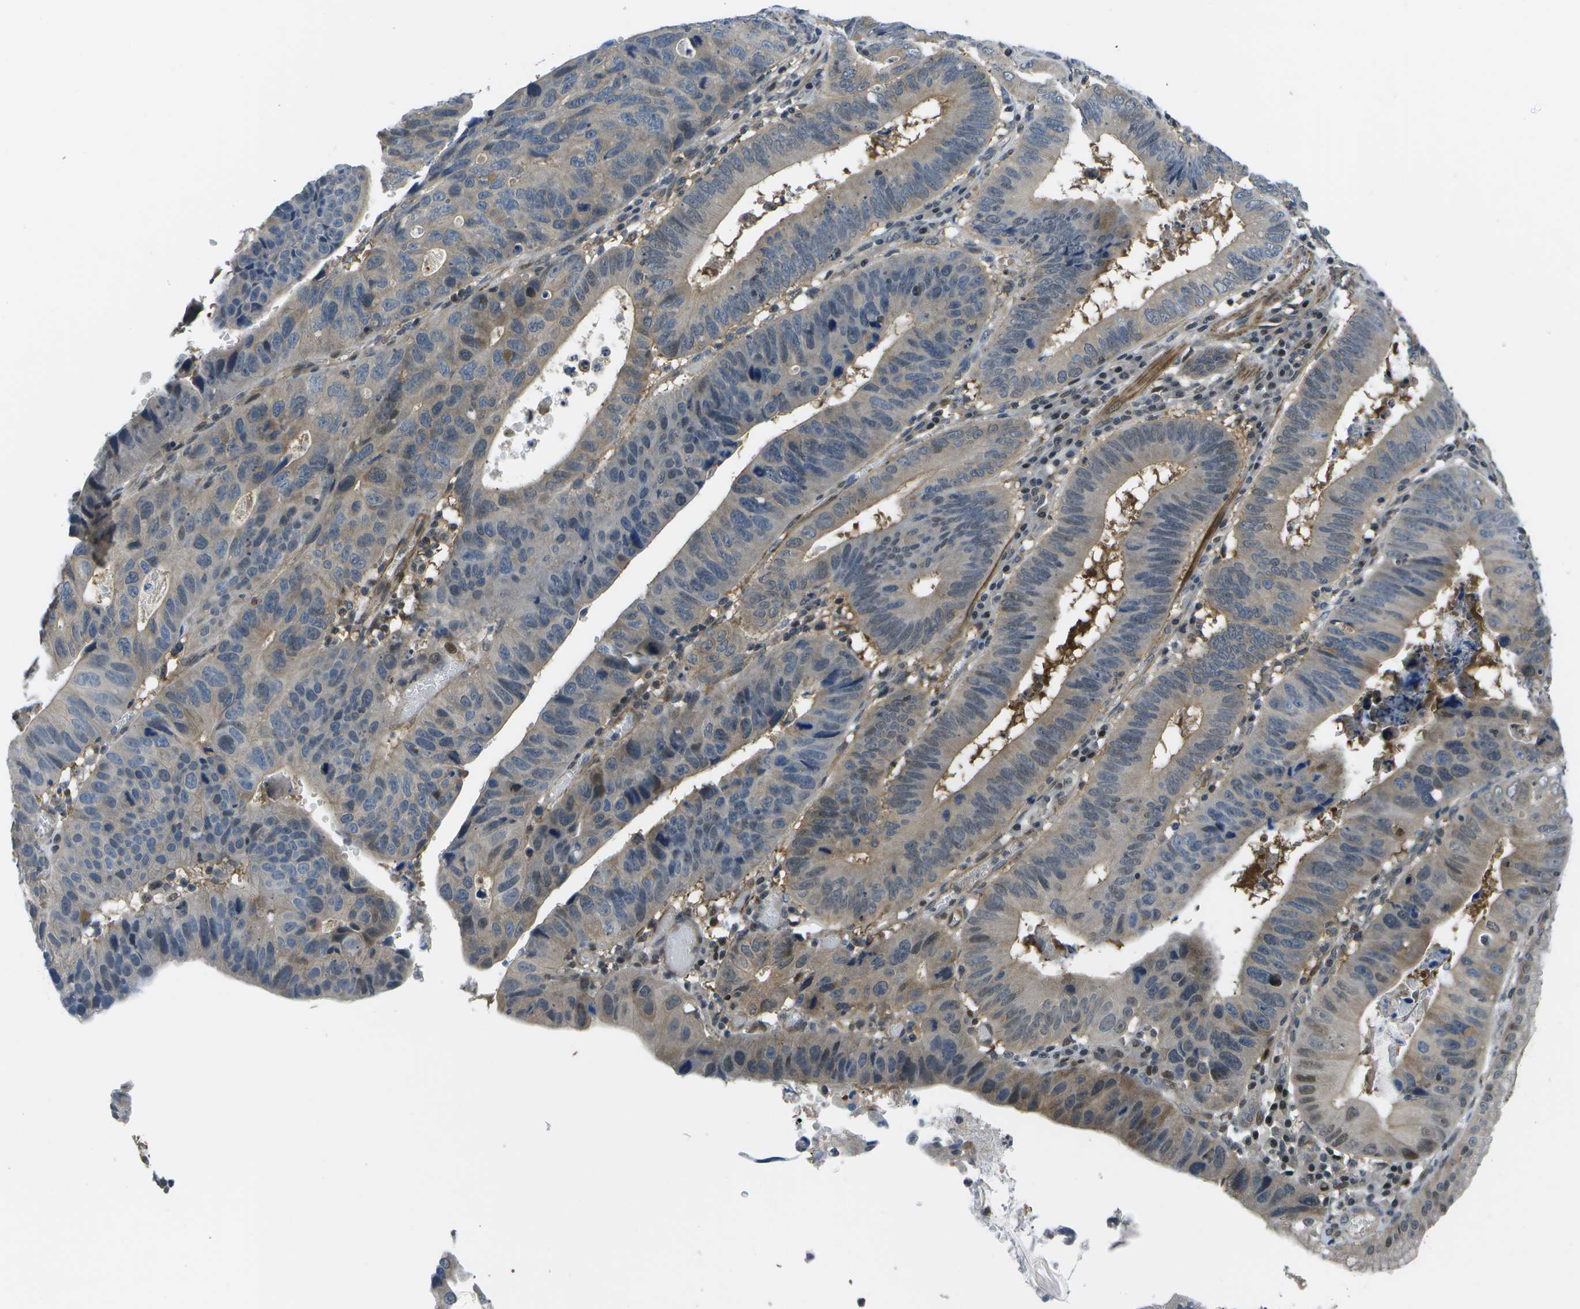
{"staining": {"intensity": "weak", "quantity": "25%-75%", "location": "cytoplasmic/membranous"}, "tissue": "stomach cancer", "cell_type": "Tumor cells", "image_type": "cancer", "snomed": [{"axis": "morphology", "description": "Adenocarcinoma, NOS"}, {"axis": "topography", "description": "Stomach"}], "caption": "Brown immunohistochemical staining in adenocarcinoma (stomach) exhibits weak cytoplasmic/membranous expression in about 25%-75% of tumor cells.", "gene": "ENPP5", "patient": {"sex": "male", "age": 59}}